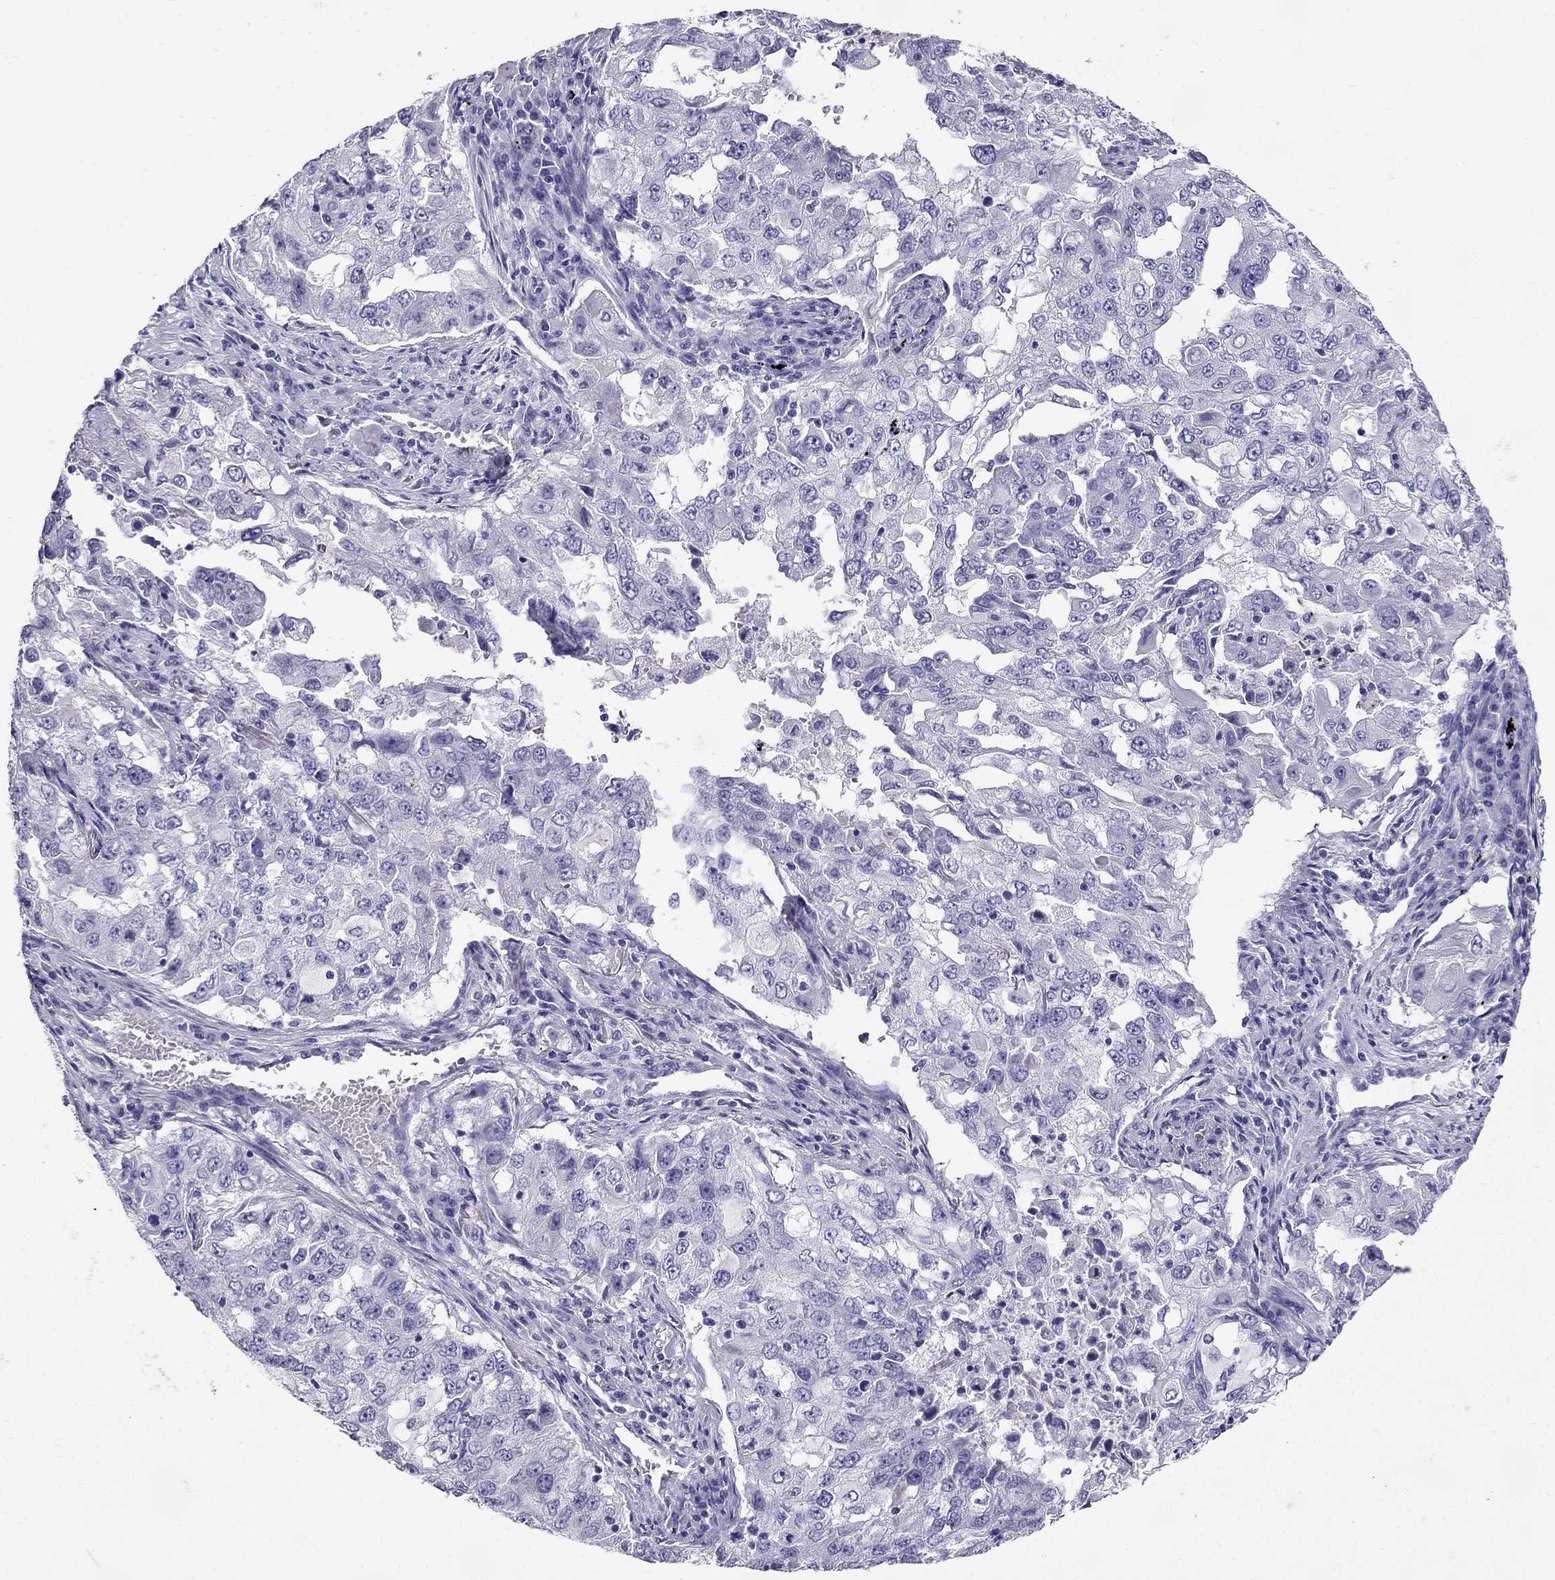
{"staining": {"intensity": "negative", "quantity": "none", "location": "none"}, "tissue": "lung cancer", "cell_type": "Tumor cells", "image_type": "cancer", "snomed": [{"axis": "morphology", "description": "Adenocarcinoma, NOS"}, {"axis": "topography", "description": "Lung"}], "caption": "Tumor cells are negative for brown protein staining in lung adenocarcinoma.", "gene": "NPTX1", "patient": {"sex": "female", "age": 61}}